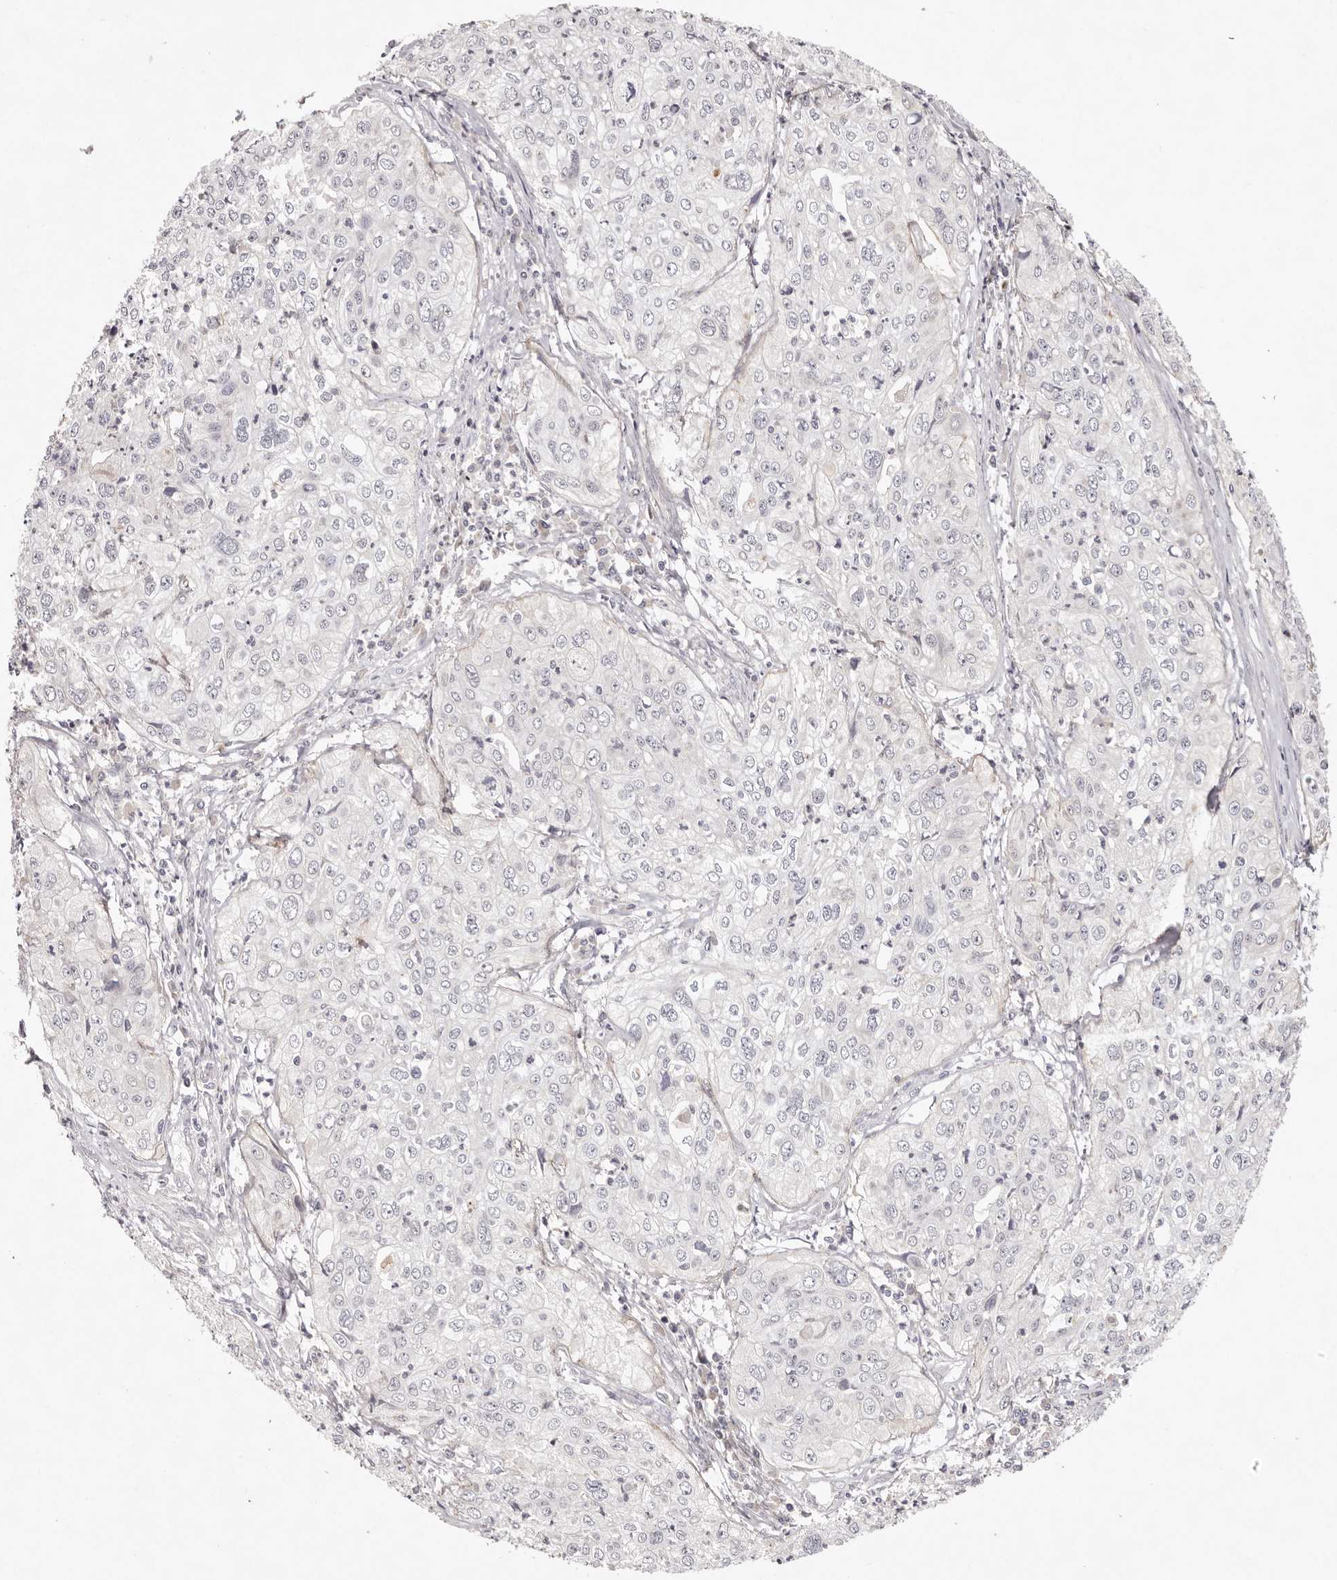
{"staining": {"intensity": "negative", "quantity": "none", "location": "none"}, "tissue": "cervical cancer", "cell_type": "Tumor cells", "image_type": "cancer", "snomed": [{"axis": "morphology", "description": "Squamous cell carcinoma, NOS"}, {"axis": "topography", "description": "Cervix"}], "caption": "DAB immunohistochemical staining of human cervical squamous cell carcinoma shows no significant staining in tumor cells.", "gene": "GARNL3", "patient": {"sex": "female", "age": 31}}